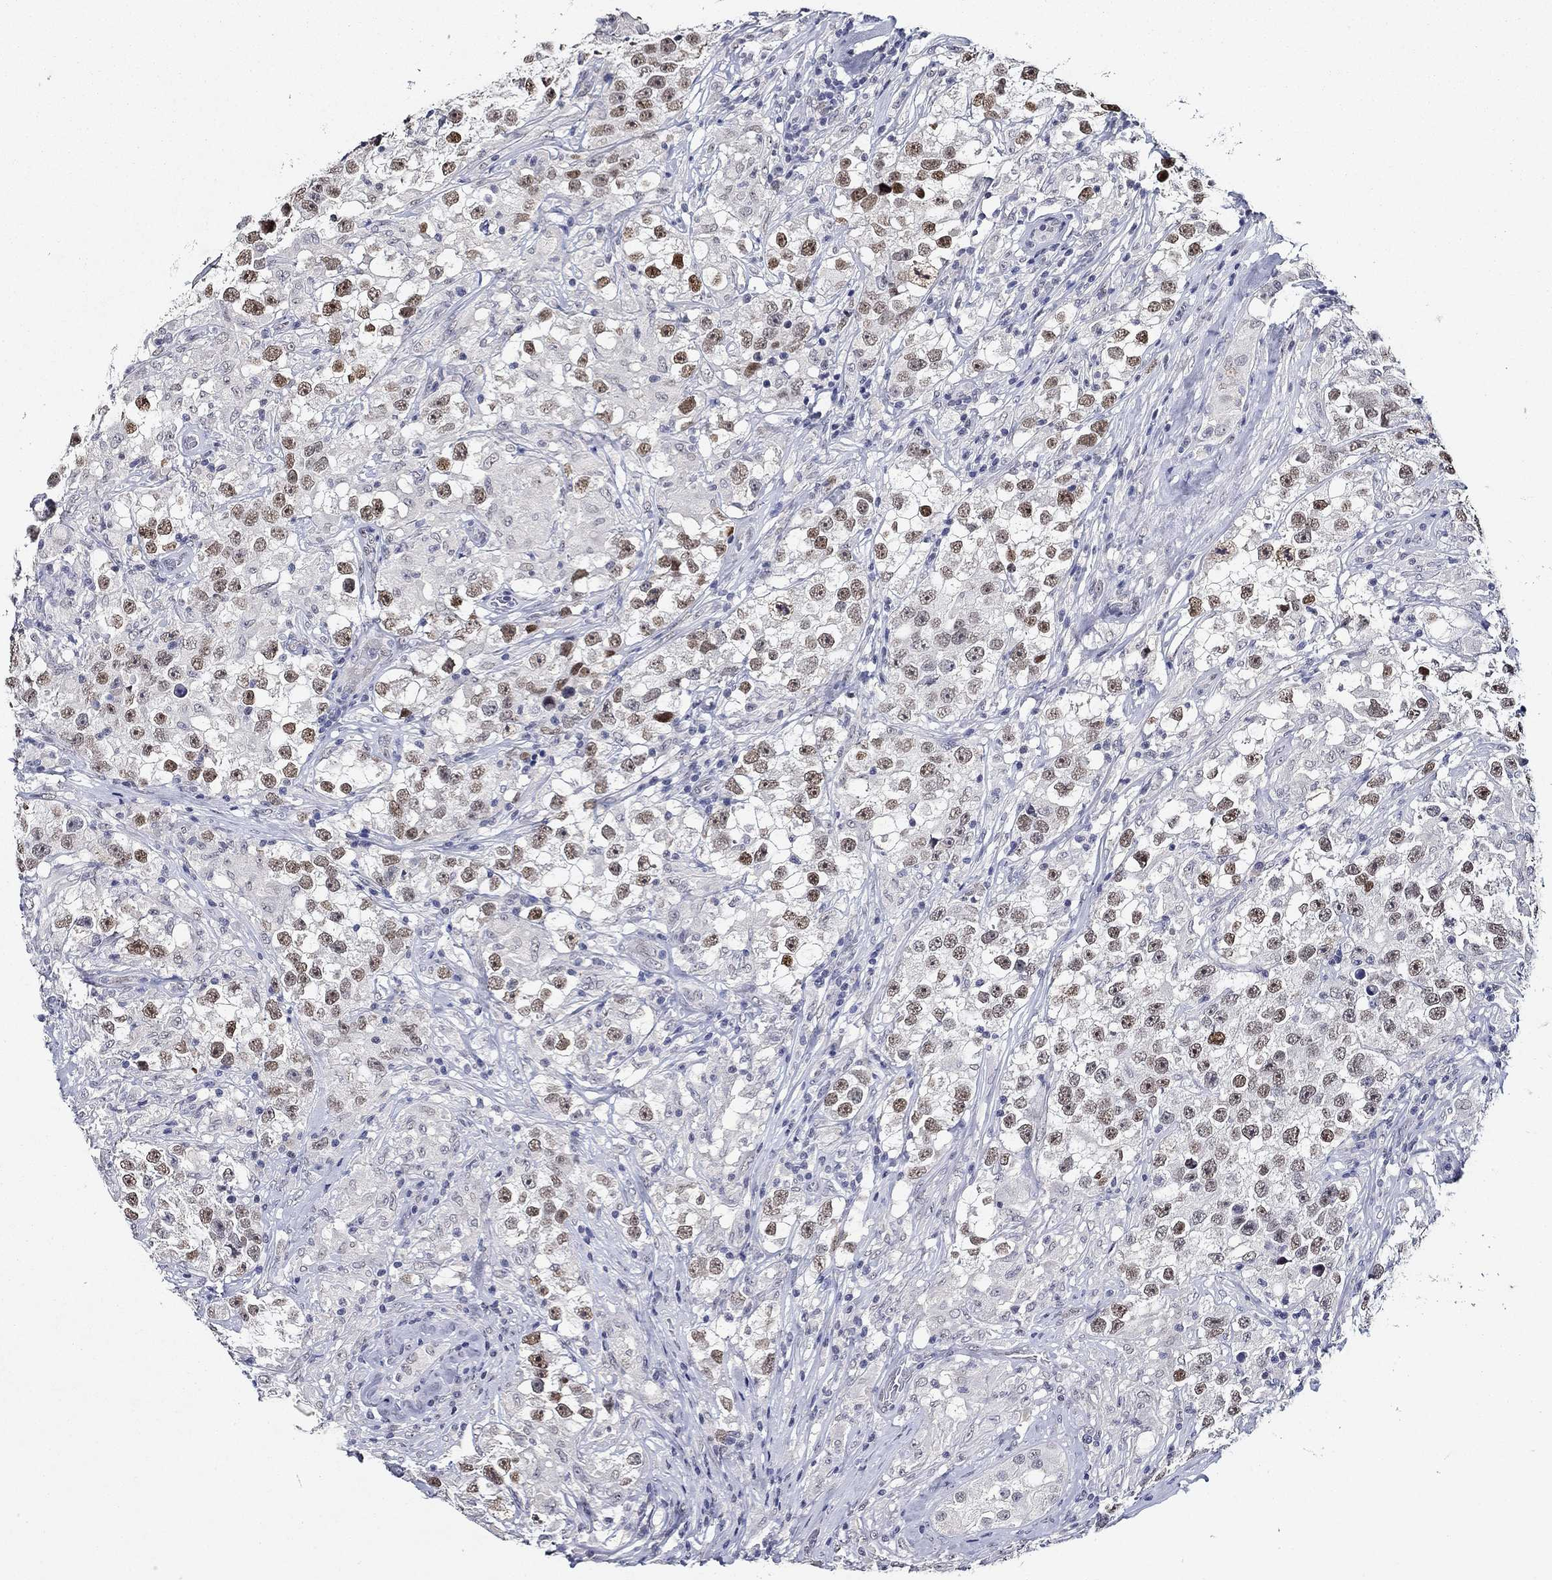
{"staining": {"intensity": "moderate", "quantity": ">75%", "location": "nuclear"}, "tissue": "testis cancer", "cell_type": "Tumor cells", "image_type": "cancer", "snomed": [{"axis": "morphology", "description": "Seminoma, NOS"}, {"axis": "topography", "description": "Testis"}], "caption": "Protein analysis of seminoma (testis) tissue exhibits moderate nuclear expression in about >75% of tumor cells.", "gene": "GATA2", "patient": {"sex": "male", "age": 46}}